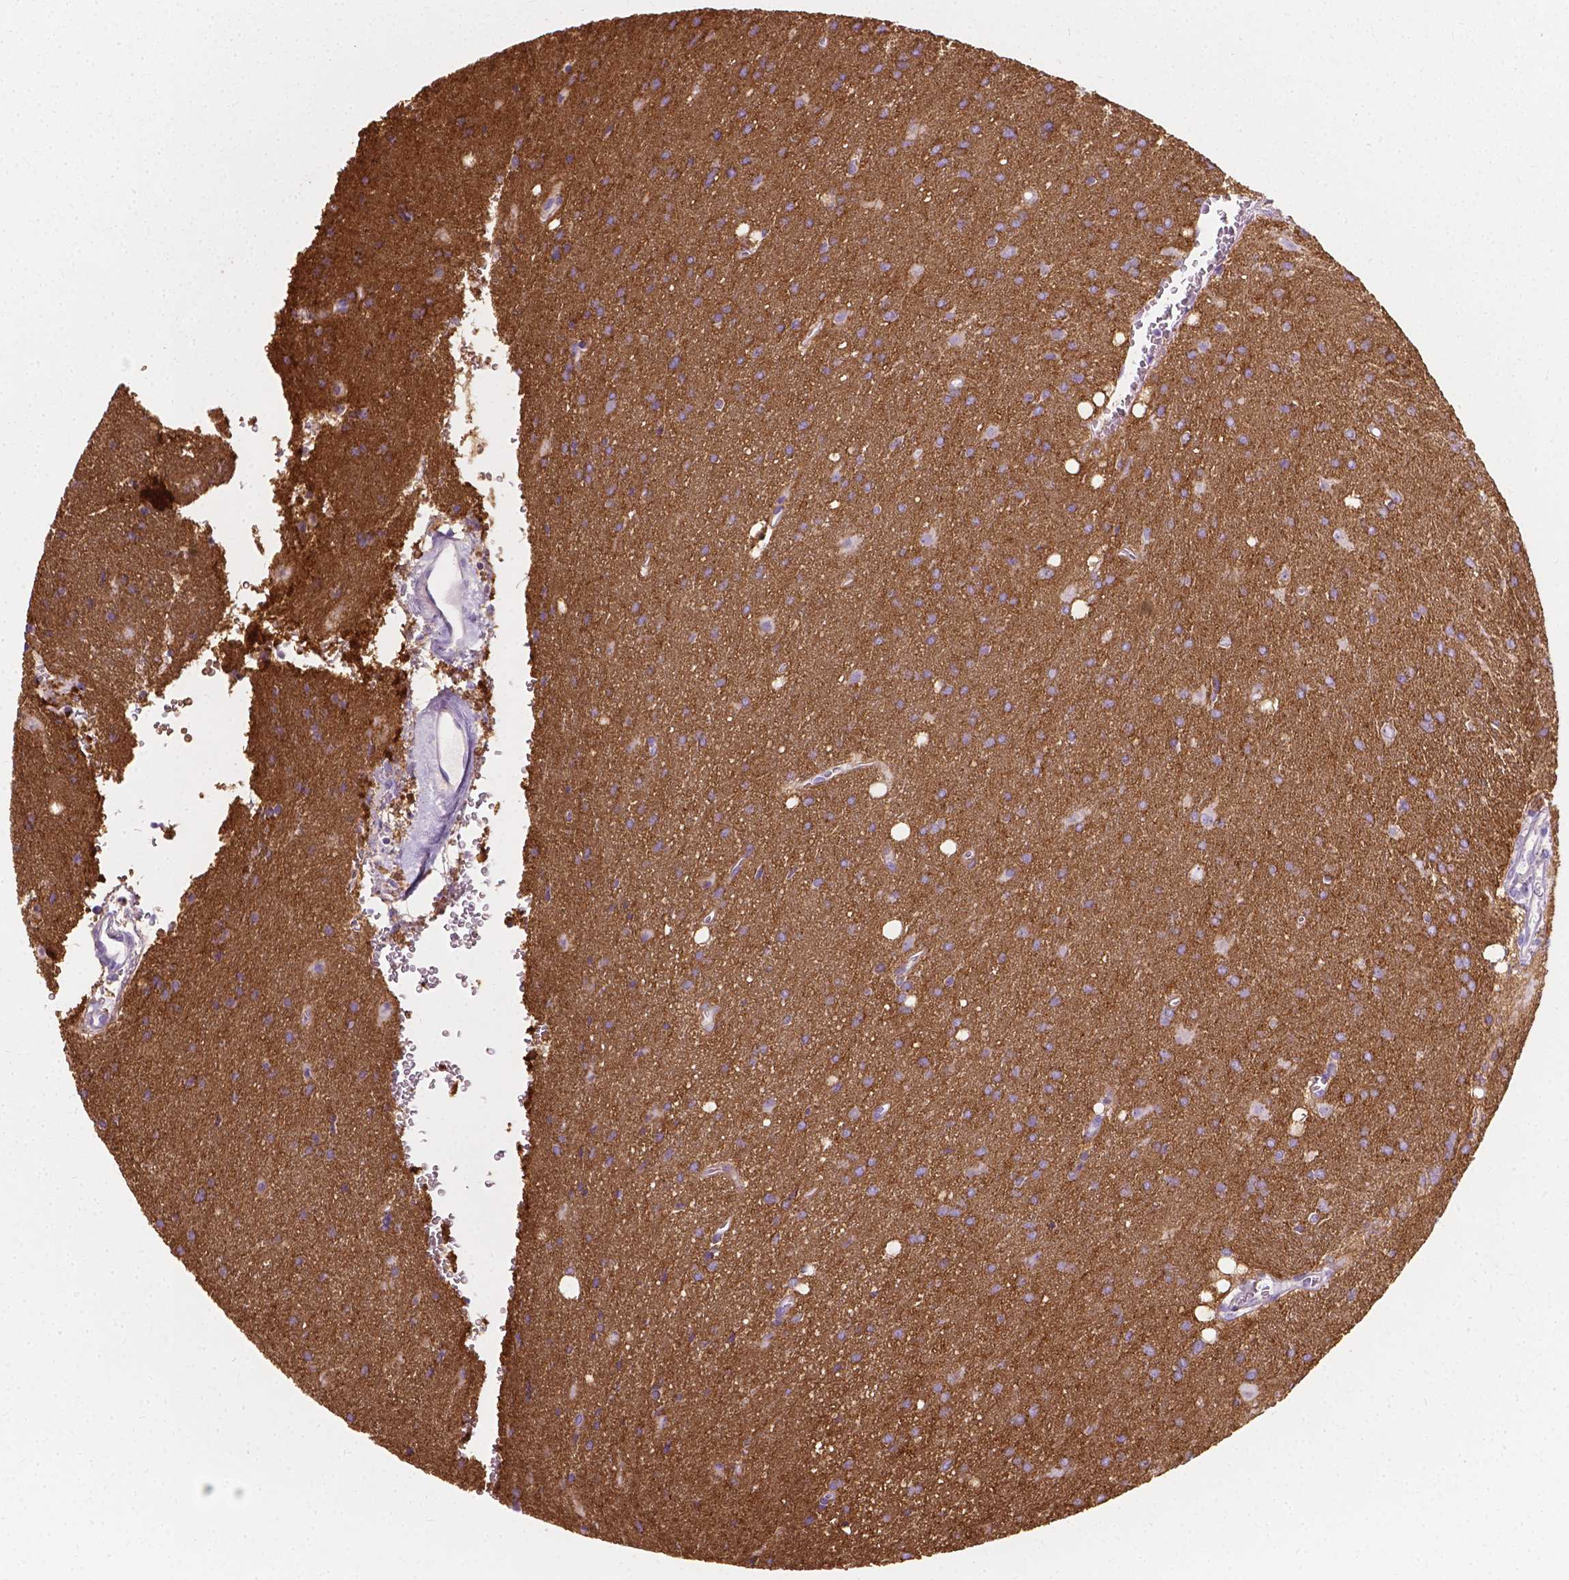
{"staining": {"intensity": "moderate", "quantity": "<25%", "location": "cytoplasmic/membranous"}, "tissue": "glioma", "cell_type": "Tumor cells", "image_type": "cancer", "snomed": [{"axis": "morphology", "description": "Glioma, malignant, Low grade"}, {"axis": "topography", "description": "Brain"}], "caption": "Human malignant glioma (low-grade) stained with a protein marker displays moderate staining in tumor cells.", "gene": "GNAO1", "patient": {"sex": "male", "age": 58}}